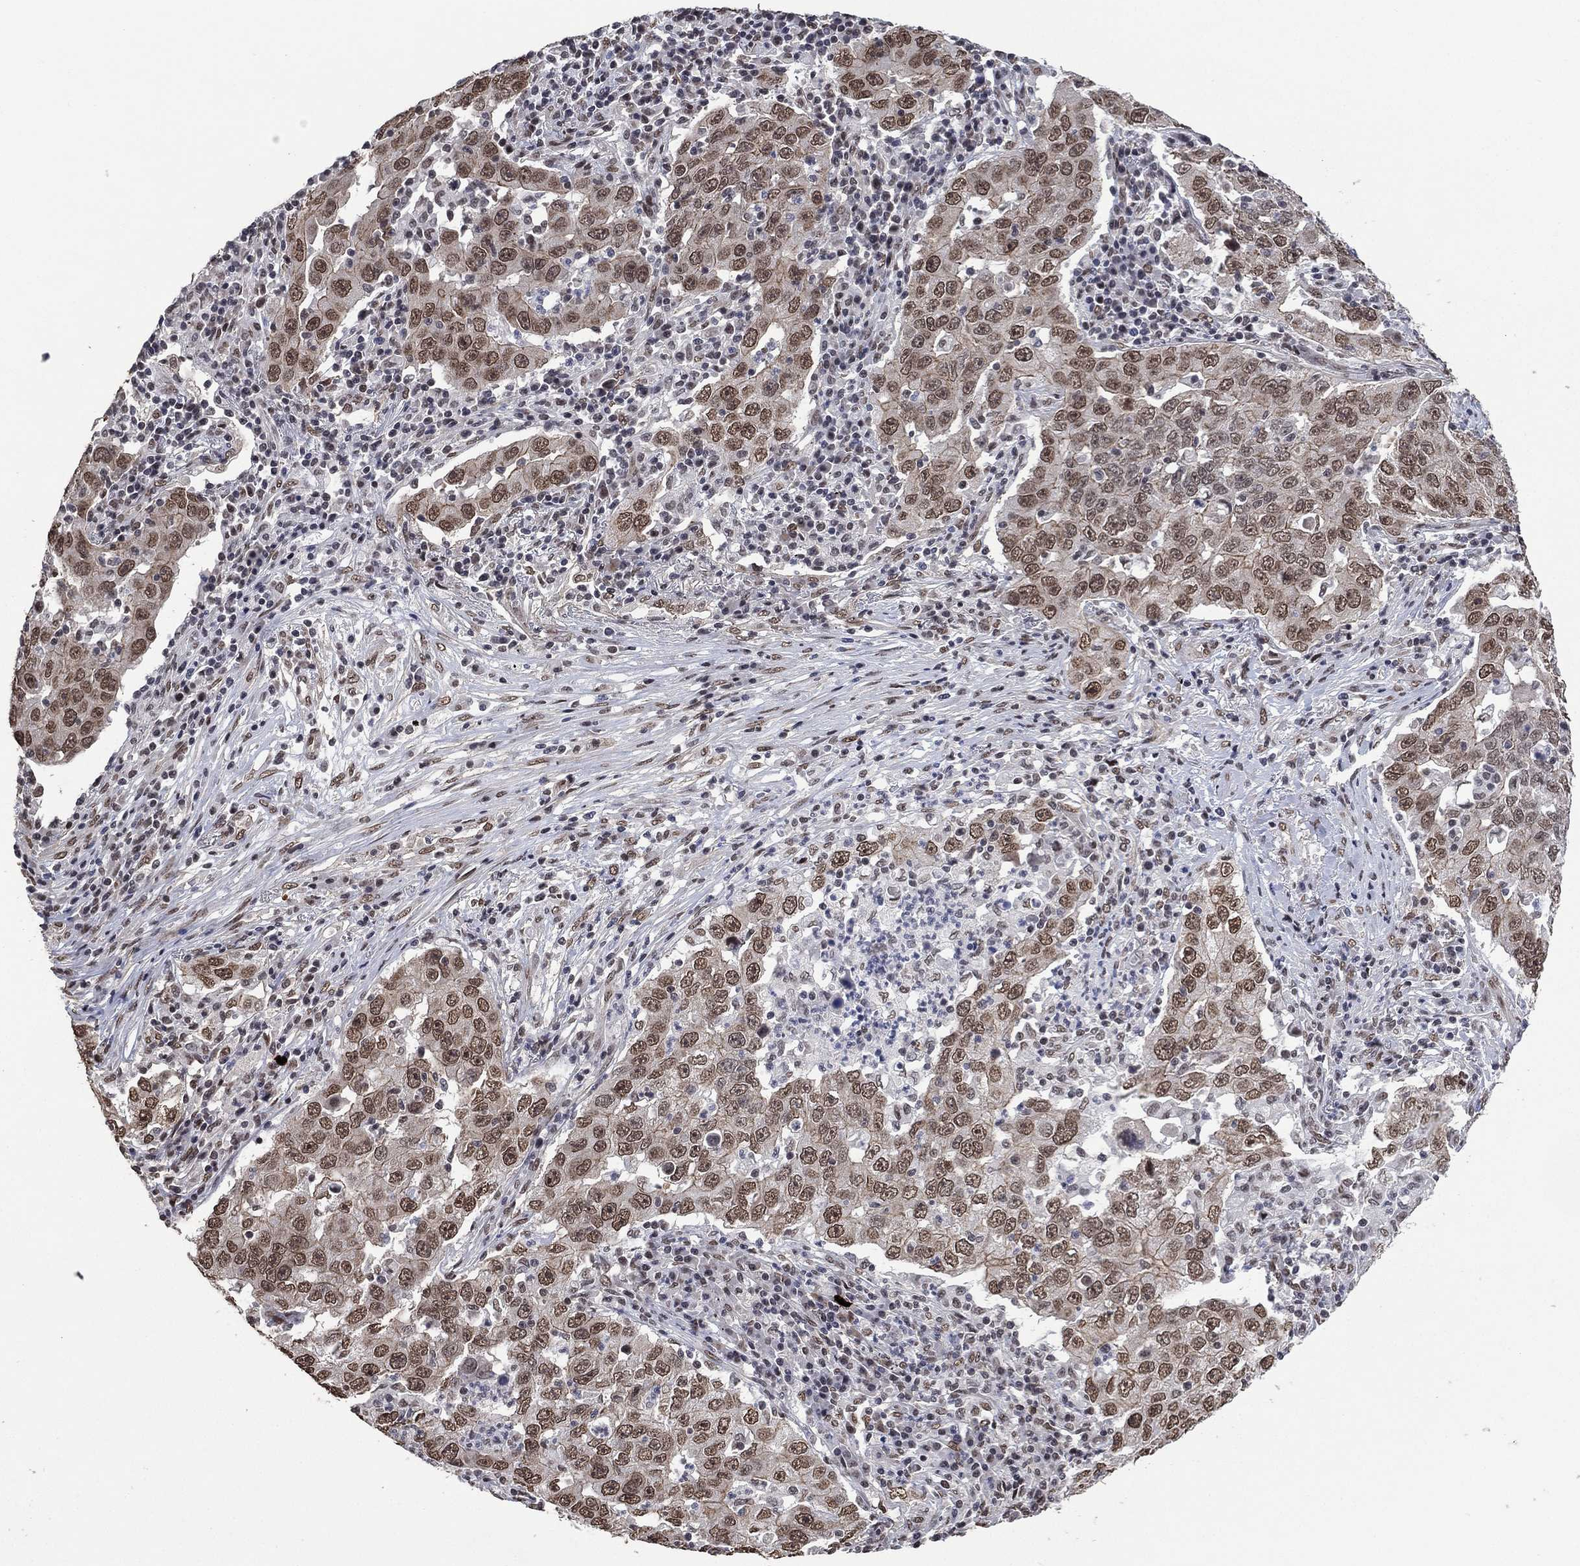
{"staining": {"intensity": "moderate", "quantity": "25%-75%", "location": "nuclear"}, "tissue": "lung cancer", "cell_type": "Tumor cells", "image_type": "cancer", "snomed": [{"axis": "morphology", "description": "Adenocarcinoma, NOS"}, {"axis": "topography", "description": "Lung"}], "caption": "The photomicrograph demonstrates a brown stain indicating the presence of a protein in the nuclear of tumor cells in lung cancer (adenocarcinoma).", "gene": "EHMT1", "patient": {"sex": "male", "age": 73}}